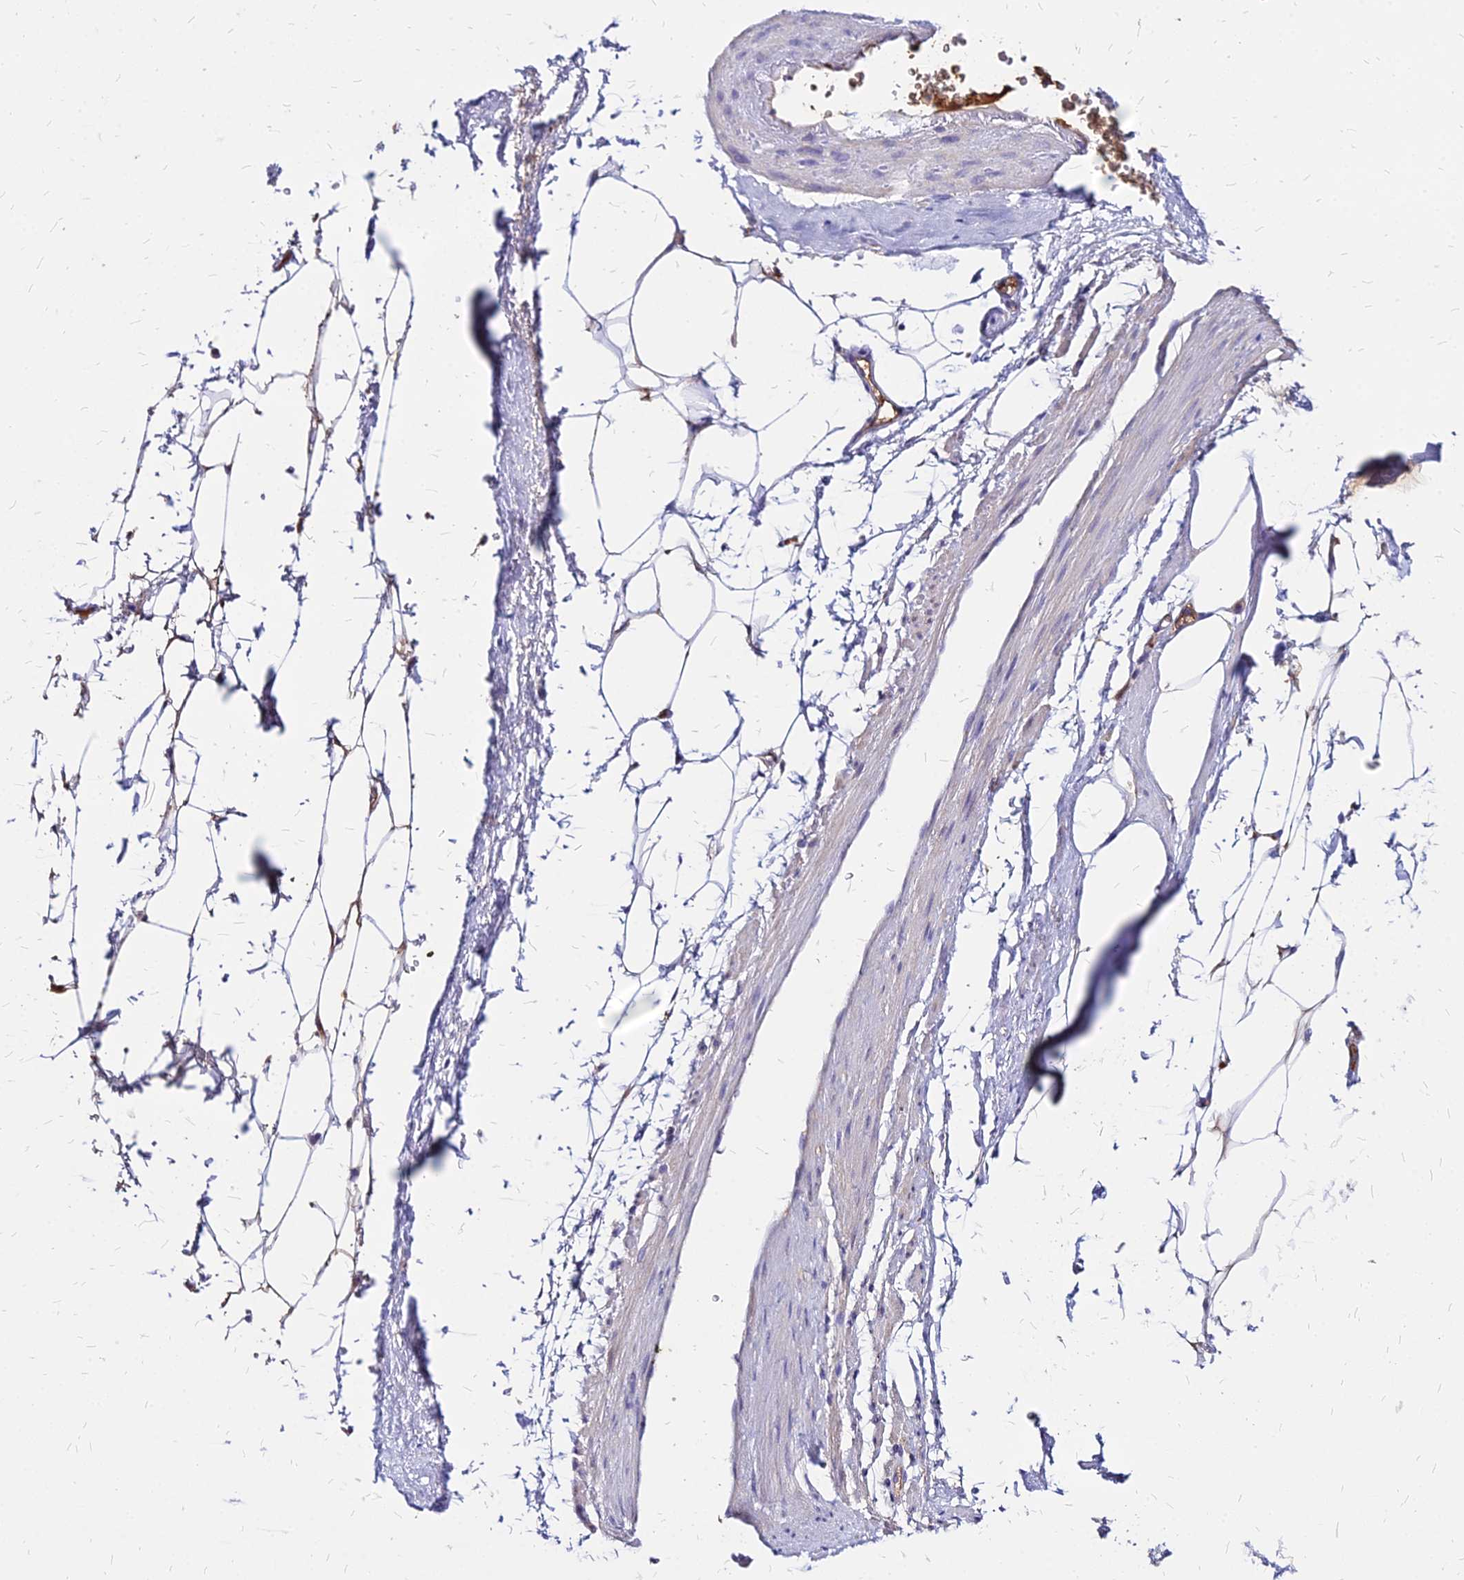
{"staining": {"intensity": "negative", "quantity": "none", "location": "none"}, "tissue": "adipose tissue", "cell_type": "Adipocytes", "image_type": "normal", "snomed": [{"axis": "morphology", "description": "Normal tissue, NOS"}, {"axis": "morphology", "description": "Adenocarcinoma, Low grade"}, {"axis": "topography", "description": "Prostate"}, {"axis": "topography", "description": "Peripheral nerve tissue"}], "caption": "Human adipose tissue stained for a protein using immunohistochemistry (IHC) displays no staining in adipocytes.", "gene": "ACSM6", "patient": {"sex": "male", "age": 63}}